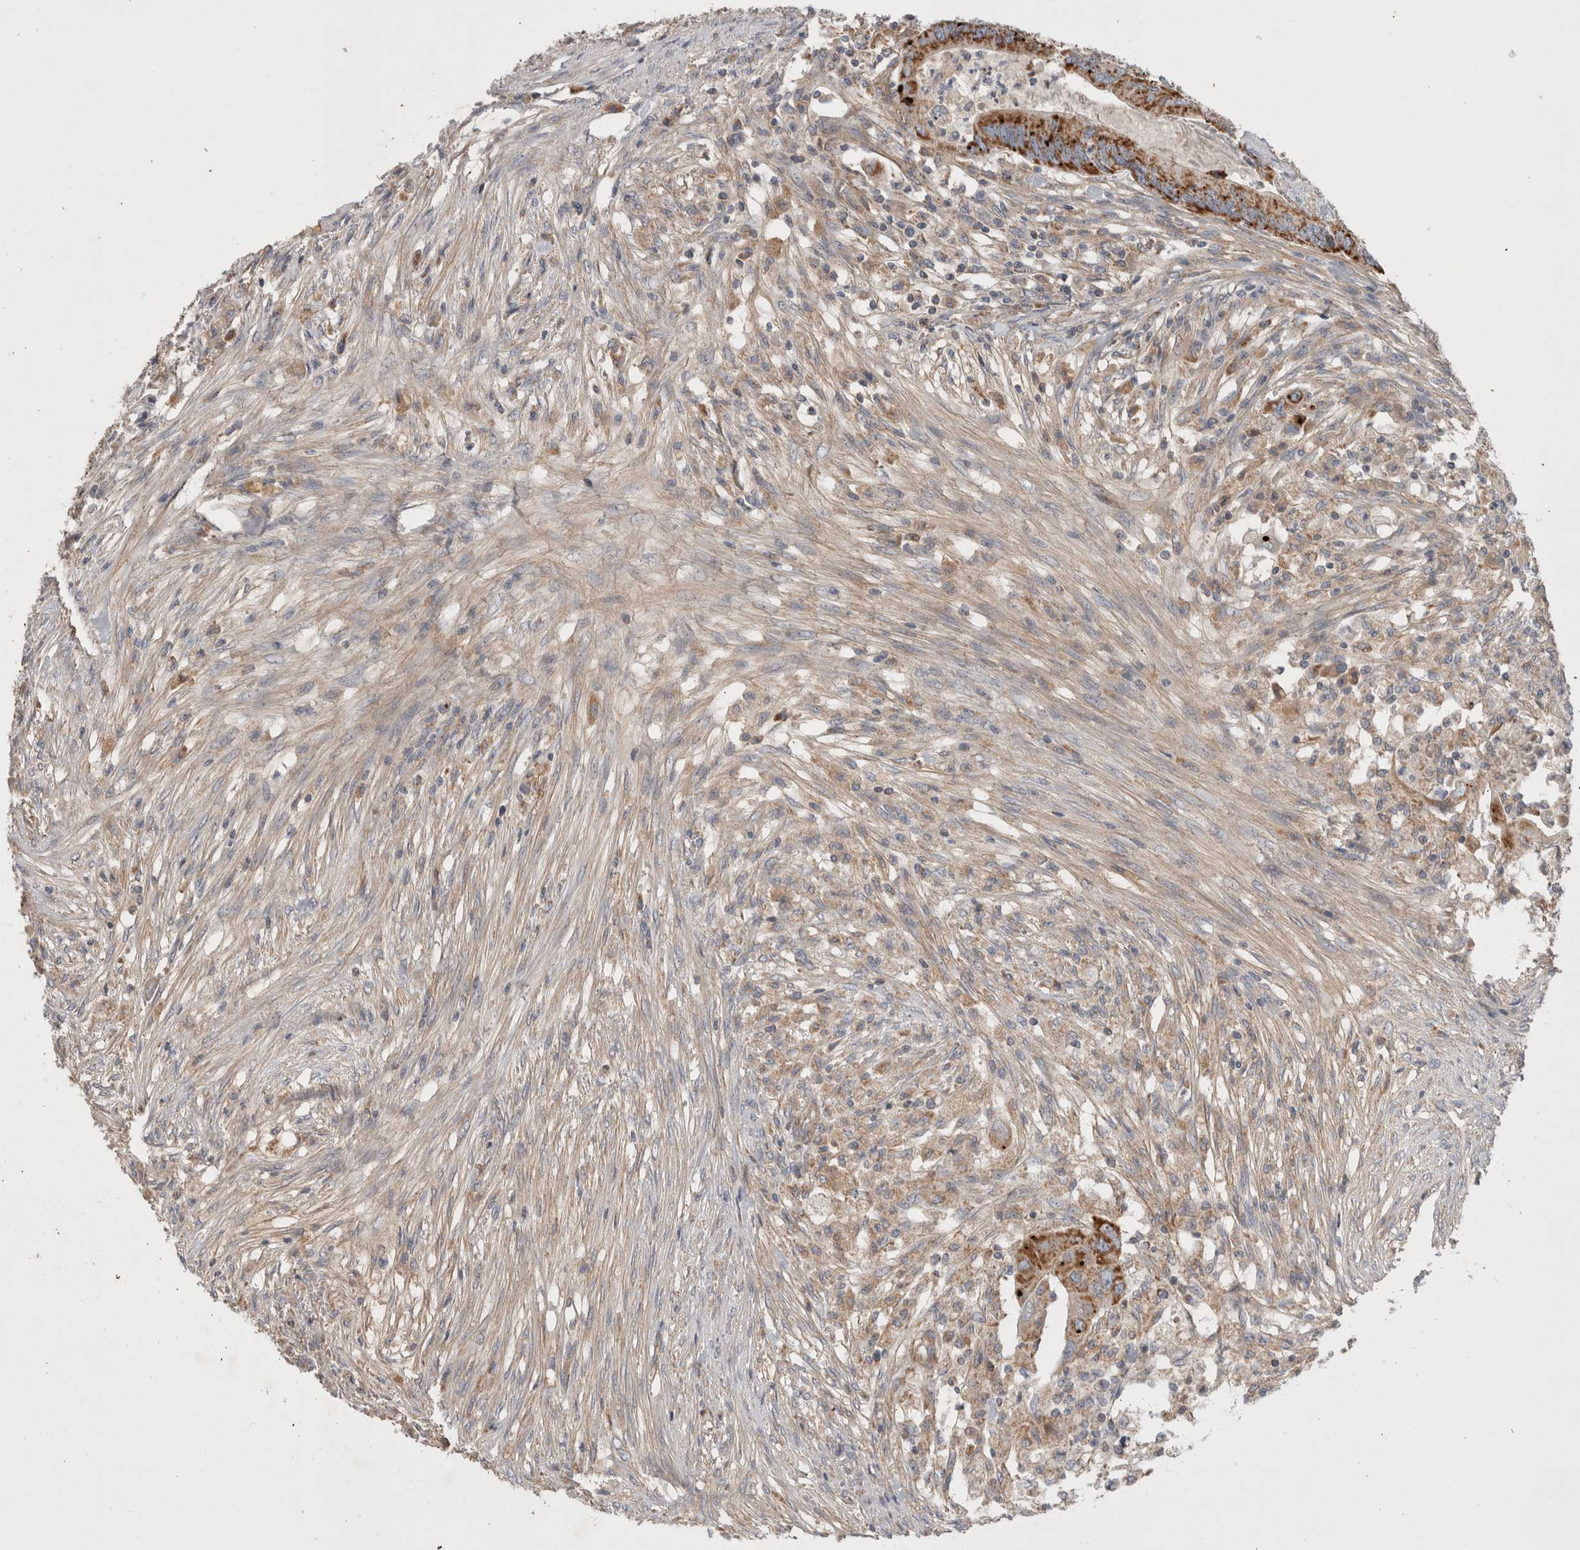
{"staining": {"intensity": "strong", "quantity": ">75%", "location": "cytoplasmic/membranous"}, "tissue": "colorectal cancer", "cell_type": "Tumor cells", "image_type": "cancer", "snomed": [{"axis": "morphology", "description": "Adenocarcinoma, NOS"}, {"axis": "topography", "description": "Colon"}], "caption": "Brown immunohistochemical staining in human colorectal cancer demonstrates strong cytoplasmic/membranous staining in approximately >75% of tumor cells.", "gene": "MRPS28", "patient": {"sex": "male", "age": 71}}